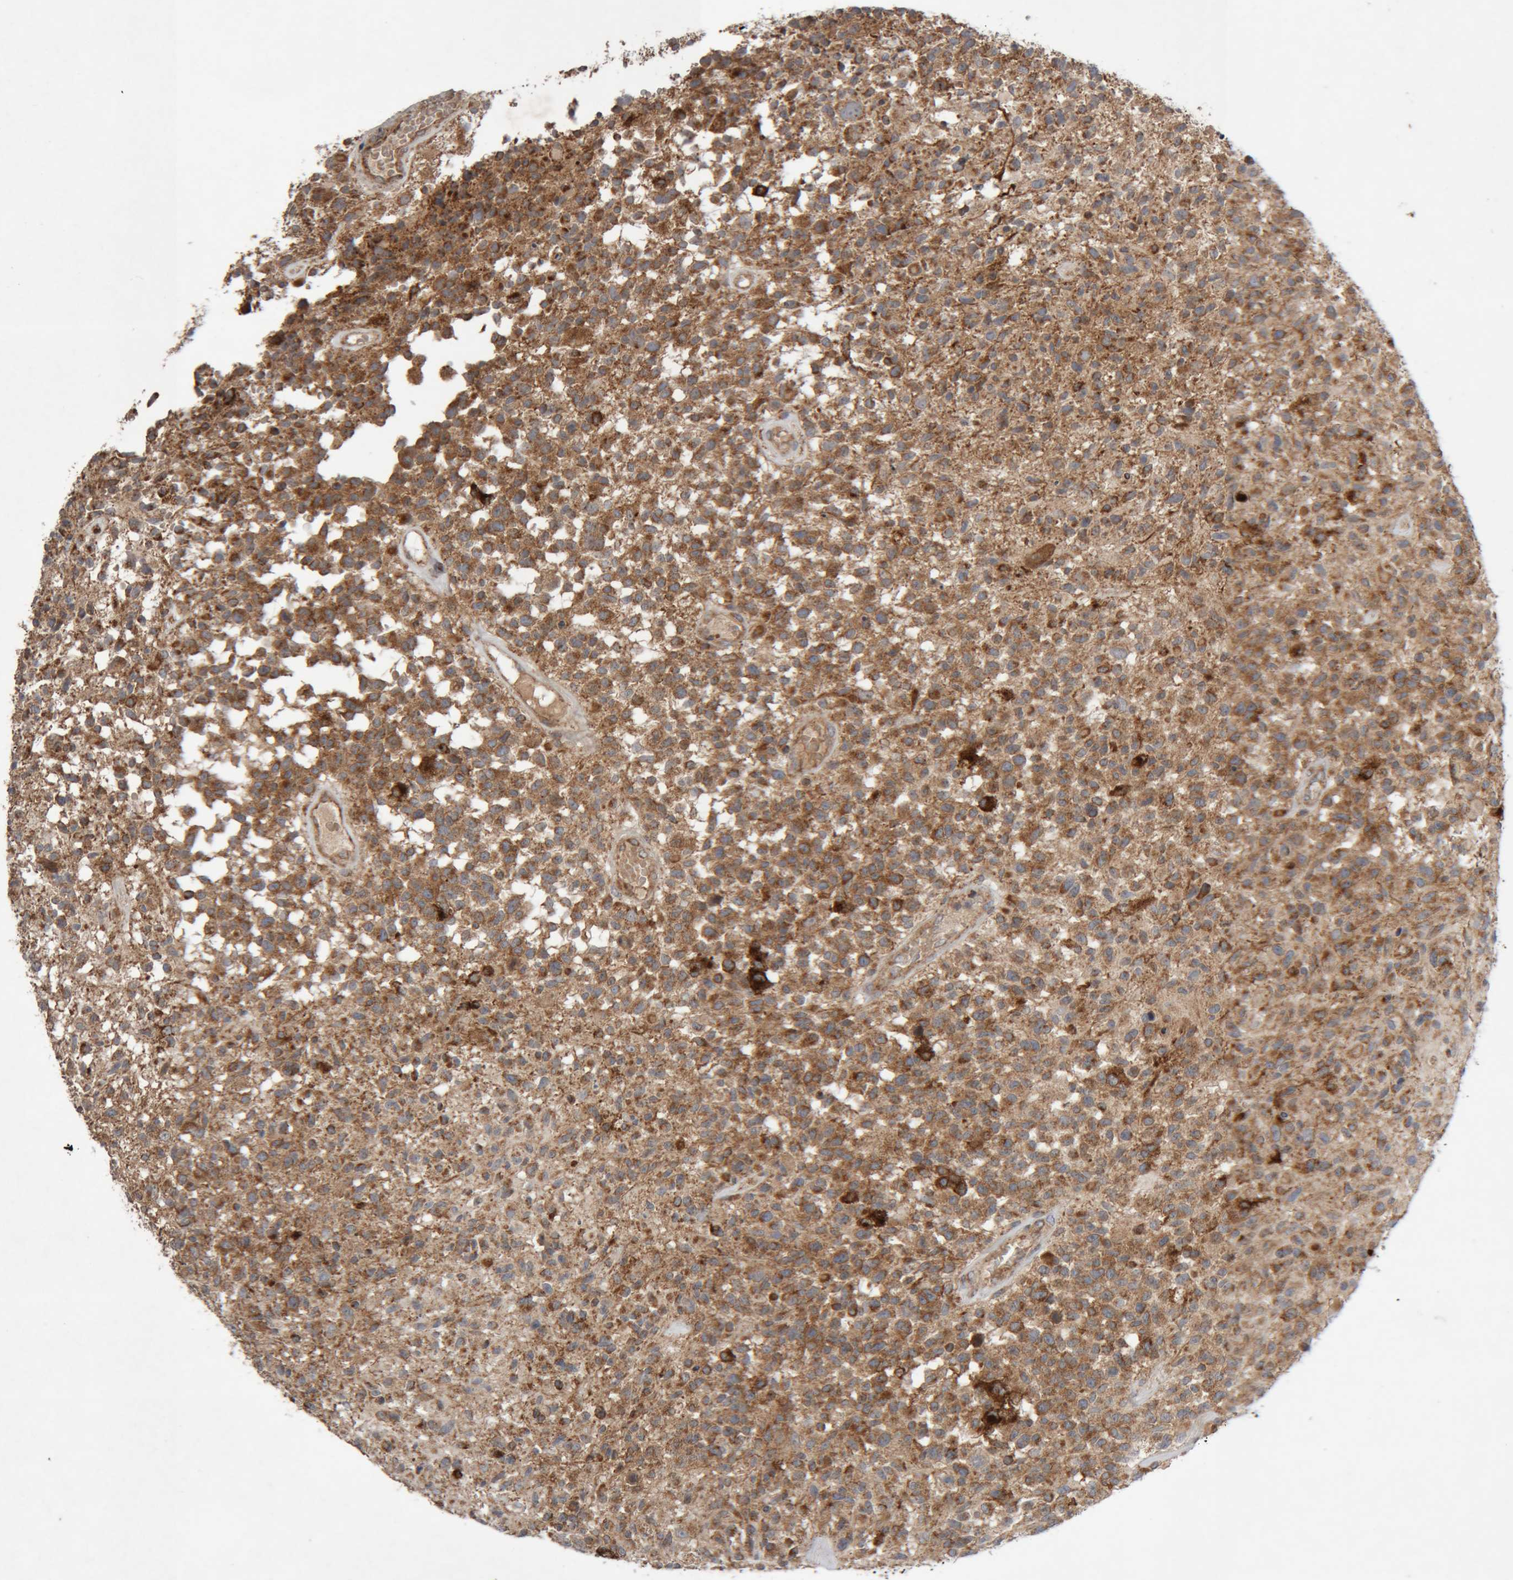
{"staining": {"intensity": "moderate", "quantity": ">75%", "location": "cytoplasmic/membranous"}, "tissue": "glioma", "cell_type": "Tumor cells", "image_type": "cancer", "snomed": [{"axis": "morphology", "description": "Glioma, malignant, High grade"}, {"axis": "morphology", "description": "Glioblastoma, NOS"}, {"axis": "topography", "description": "Brain"}], "caption": "An IHC histopathology image of tumor tissue is shown. Protein staining in brown highlights moderate cytoplasmic/membranous positivity in glioblastoma within tumor cells.", "gene": "KIF21B", "patient": {"sex": "male", "age": 60}}